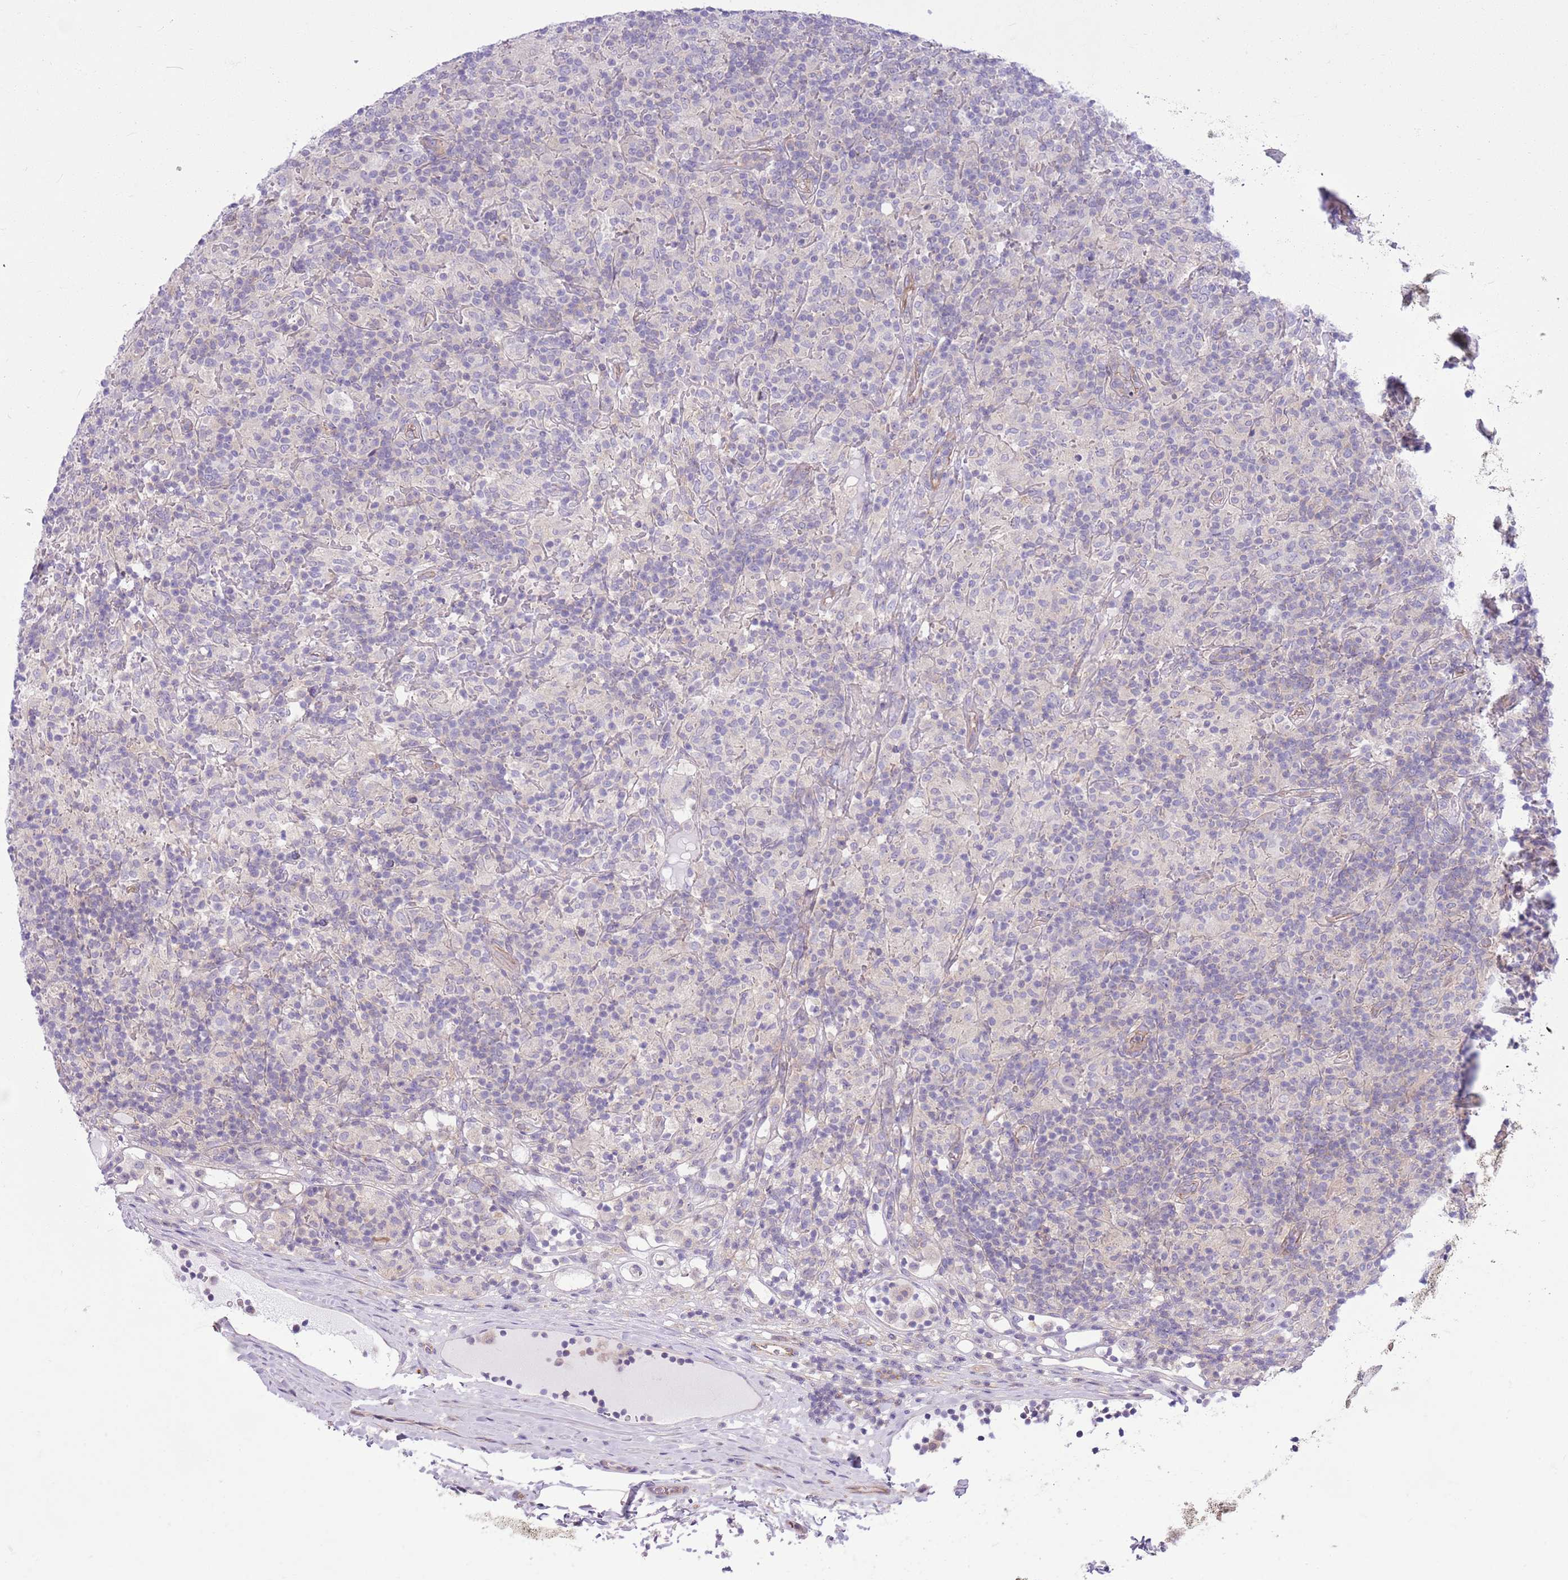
{"staining": {"intensity": "negative", "quantity": "none", "location": "none"}, "tissue": "lymphoma", "cell_type": "Tumor cells", "image_type": "cancer", "snomed": [{"axis": "morphology", "description": "Hodgkin's disease, NOS"}, {"axis": "topography", "description": "Lymph node"}], "caption": "This micrograph is of lymphoma stained with immunohistochemistry to label a protein in brown with the nuclei are counter-stained blue. There is no expression in tumor cells.", "gene": "PARP8", "patient": {"sex": "male", "age": 70}}